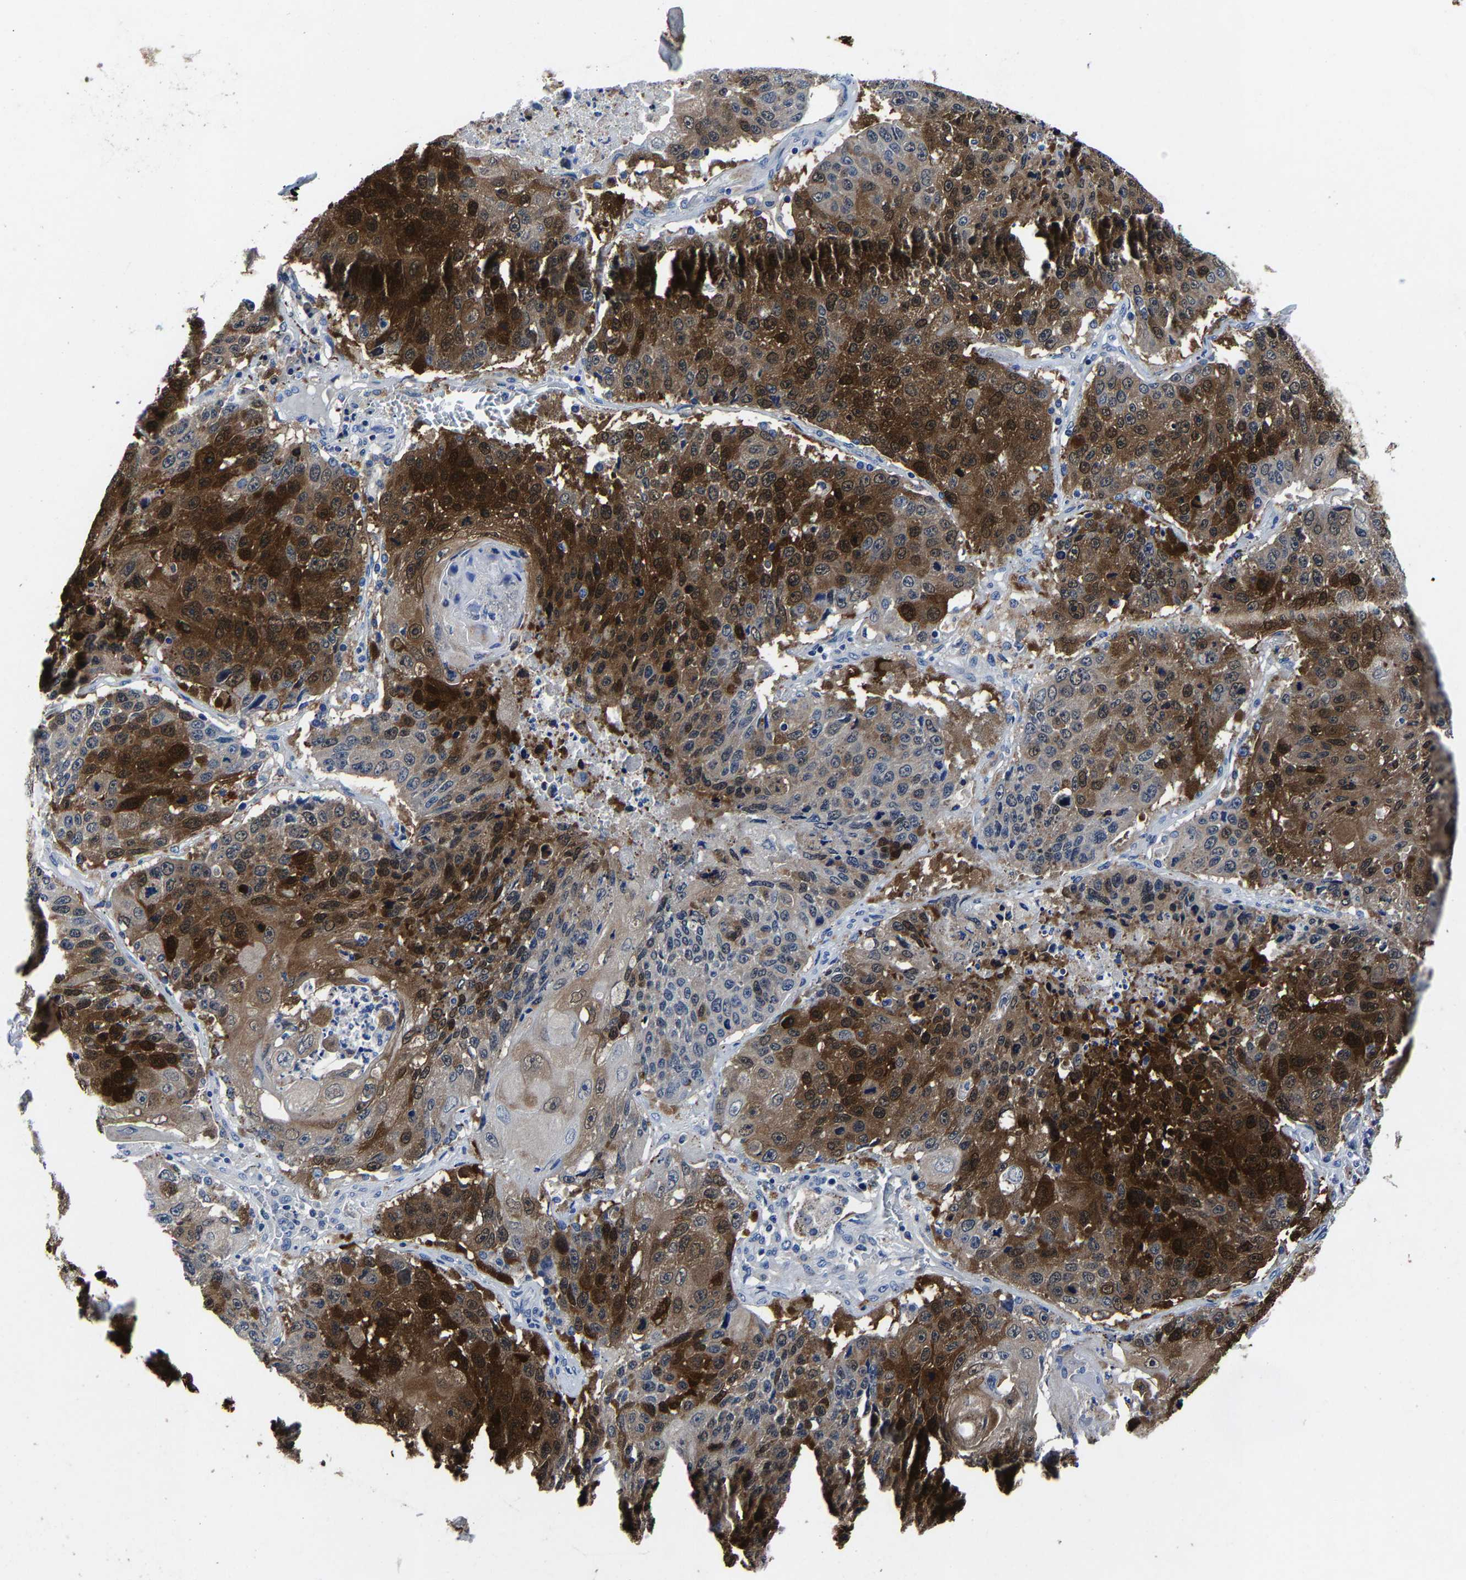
{"staining": {"intensity": "strong", "quantity": "25%-75%", "location": "cytoplasmic/membranous,nuclear"}, "tissue": "lung cancer", "cell_type": "Tumor cells", "image_type": "cancer", "snomed": [{"axis": "morphology", "description": "Squamous cell carcinoma, NOS"}, {"axis": "topography", "description": "Lung"}], "caption": "DAB immunohistochemical staining of lung cancer (squamous cell carcinoma) reveals strong cytoplasmic/membranous and nuclear protein staining in about 25%-75% of tumor cells.", "gene": "PSPH", "patient": {"sex": "male", "age": 61}}